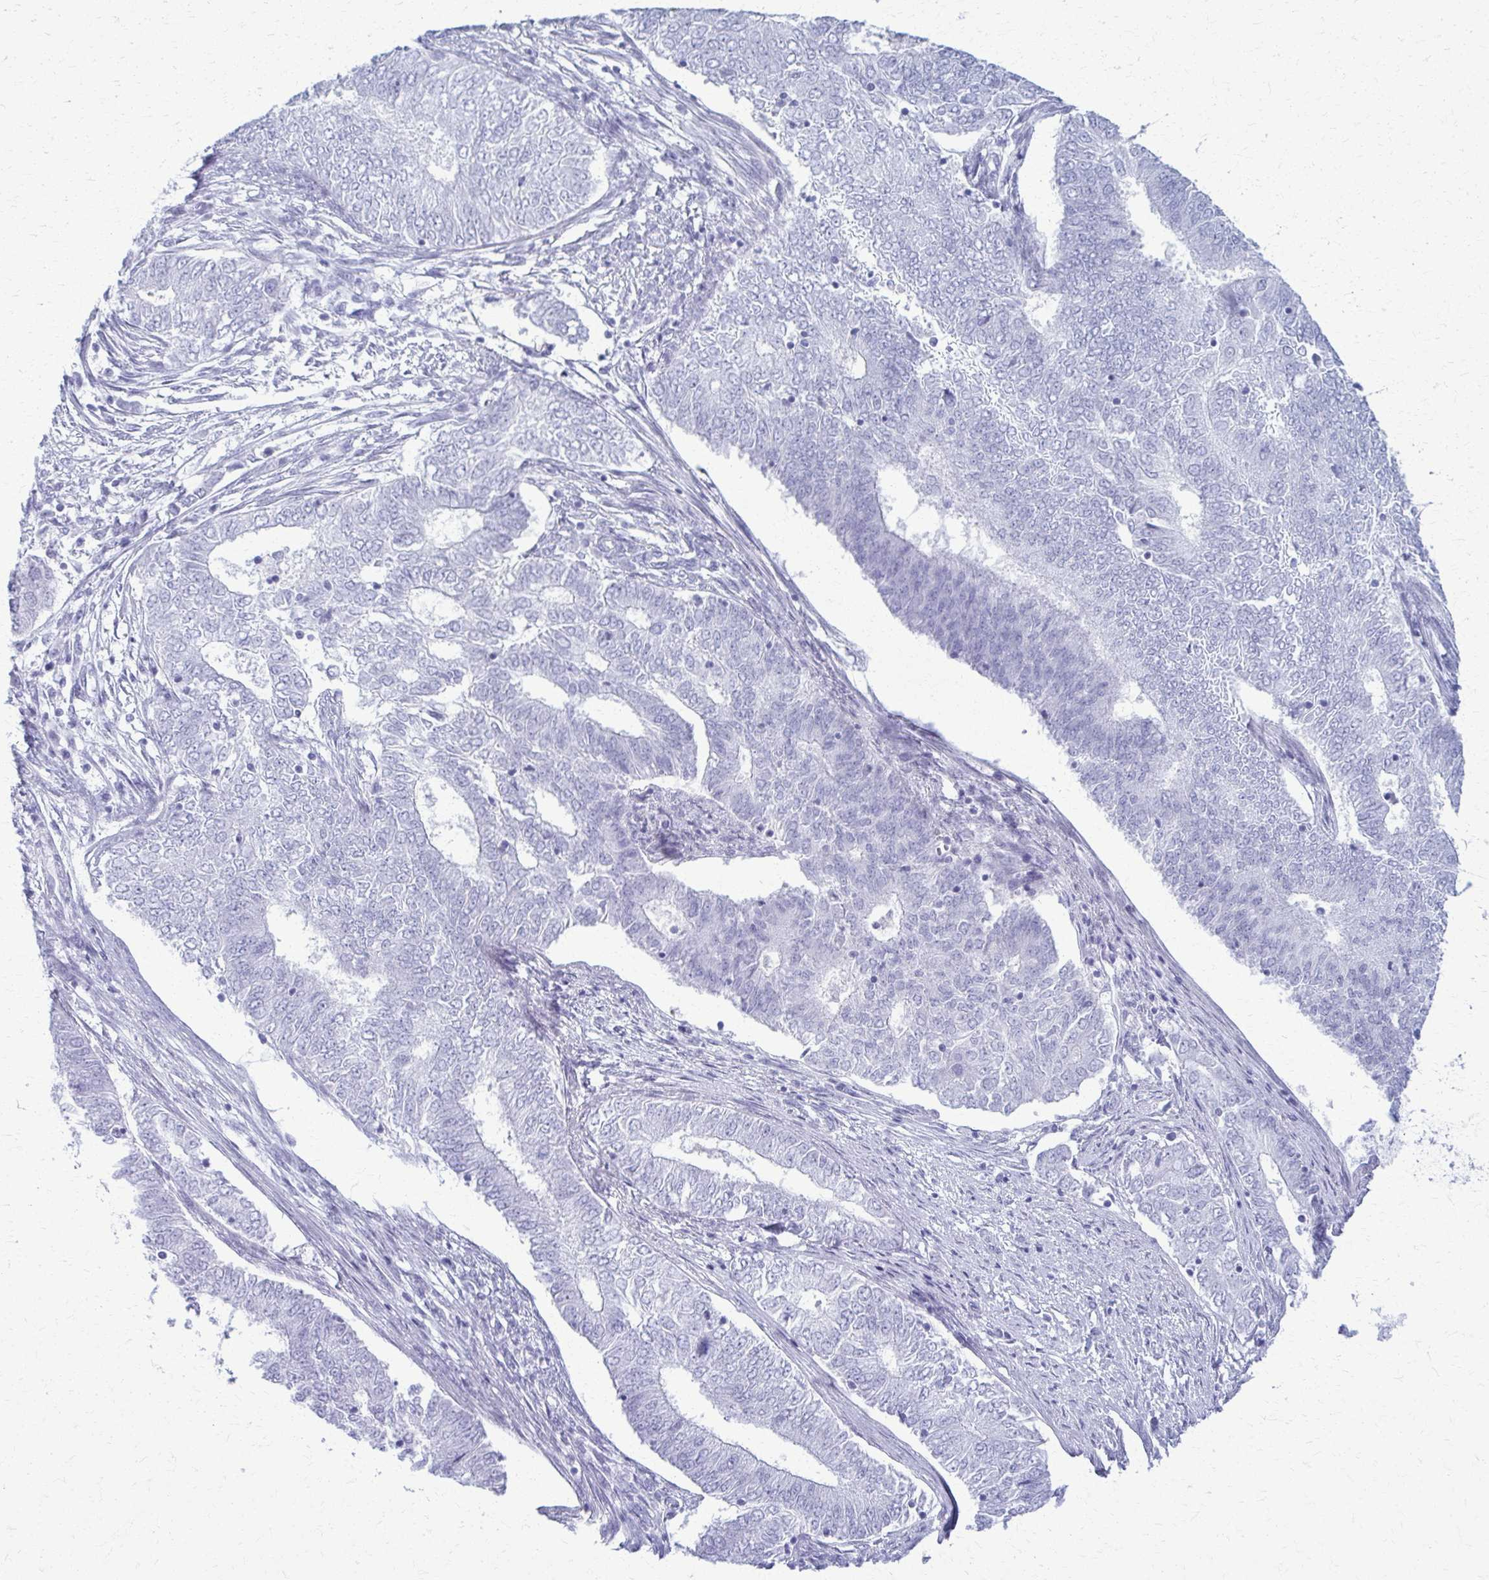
{"staining": {"intensity": "negative", "quantity": "none", "location": "none"}, "tissue": "endometrial cancer", "cell_type": "Tumor cells", "image_type": "cancer", "snomed": [{"axis": "morphology", "description": "Adenocarcinoma, NOS"}, {"axis": "topography", "description": "Endometrium"}], "caption": "Immunohistochemistry photomicrograph of neoplastic tissue: adenocarcinoma (endometrial) stained with DAB exhibits no significant protein staining in tumor cells.", "gene": "ACSM2B", "patient": {"sex": "female", "age": 62}}